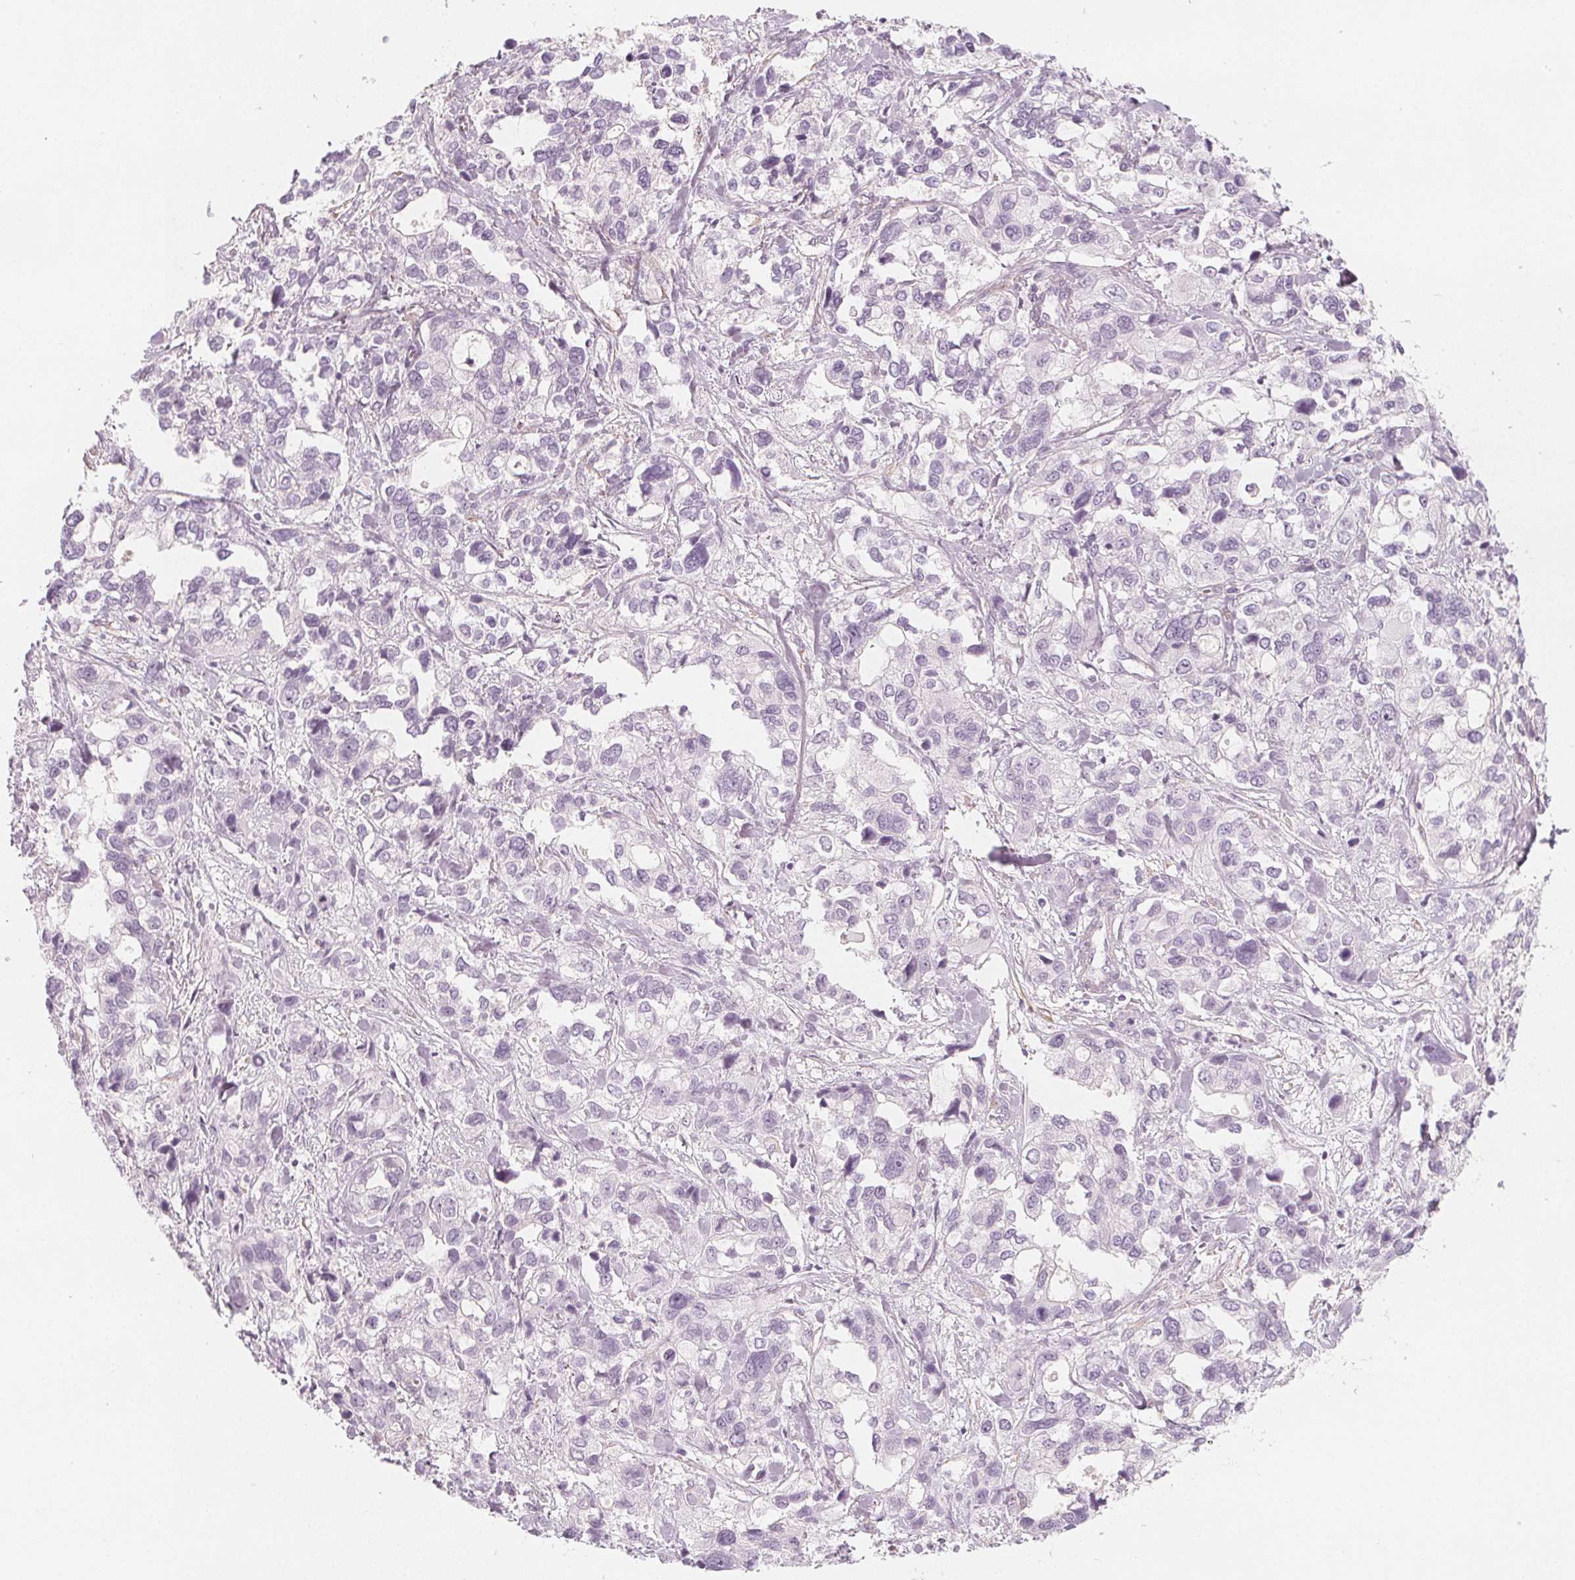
{"staining": {"intensity": "negative", "quantity": "none", "location": "none"}, "tissue": "stomach cancer", "cell_type": "Tumor cells", "image_type": "cancer", "snomed": [{"axis": "morphology", "description": "Adenocarcinoma, NOS"}, {"axis": "topography", "description": "Stomach, upper"}], "caption": "This histopathology image is of stomach cancer (adenocarcinoma) stained with immunohistochemistry to label a protein in brown with the nuclei are counter-stained blue. There is no expression in tumor cells.", "gene": "MAP1A", "patient": {"sex": "female", "age": 81}}